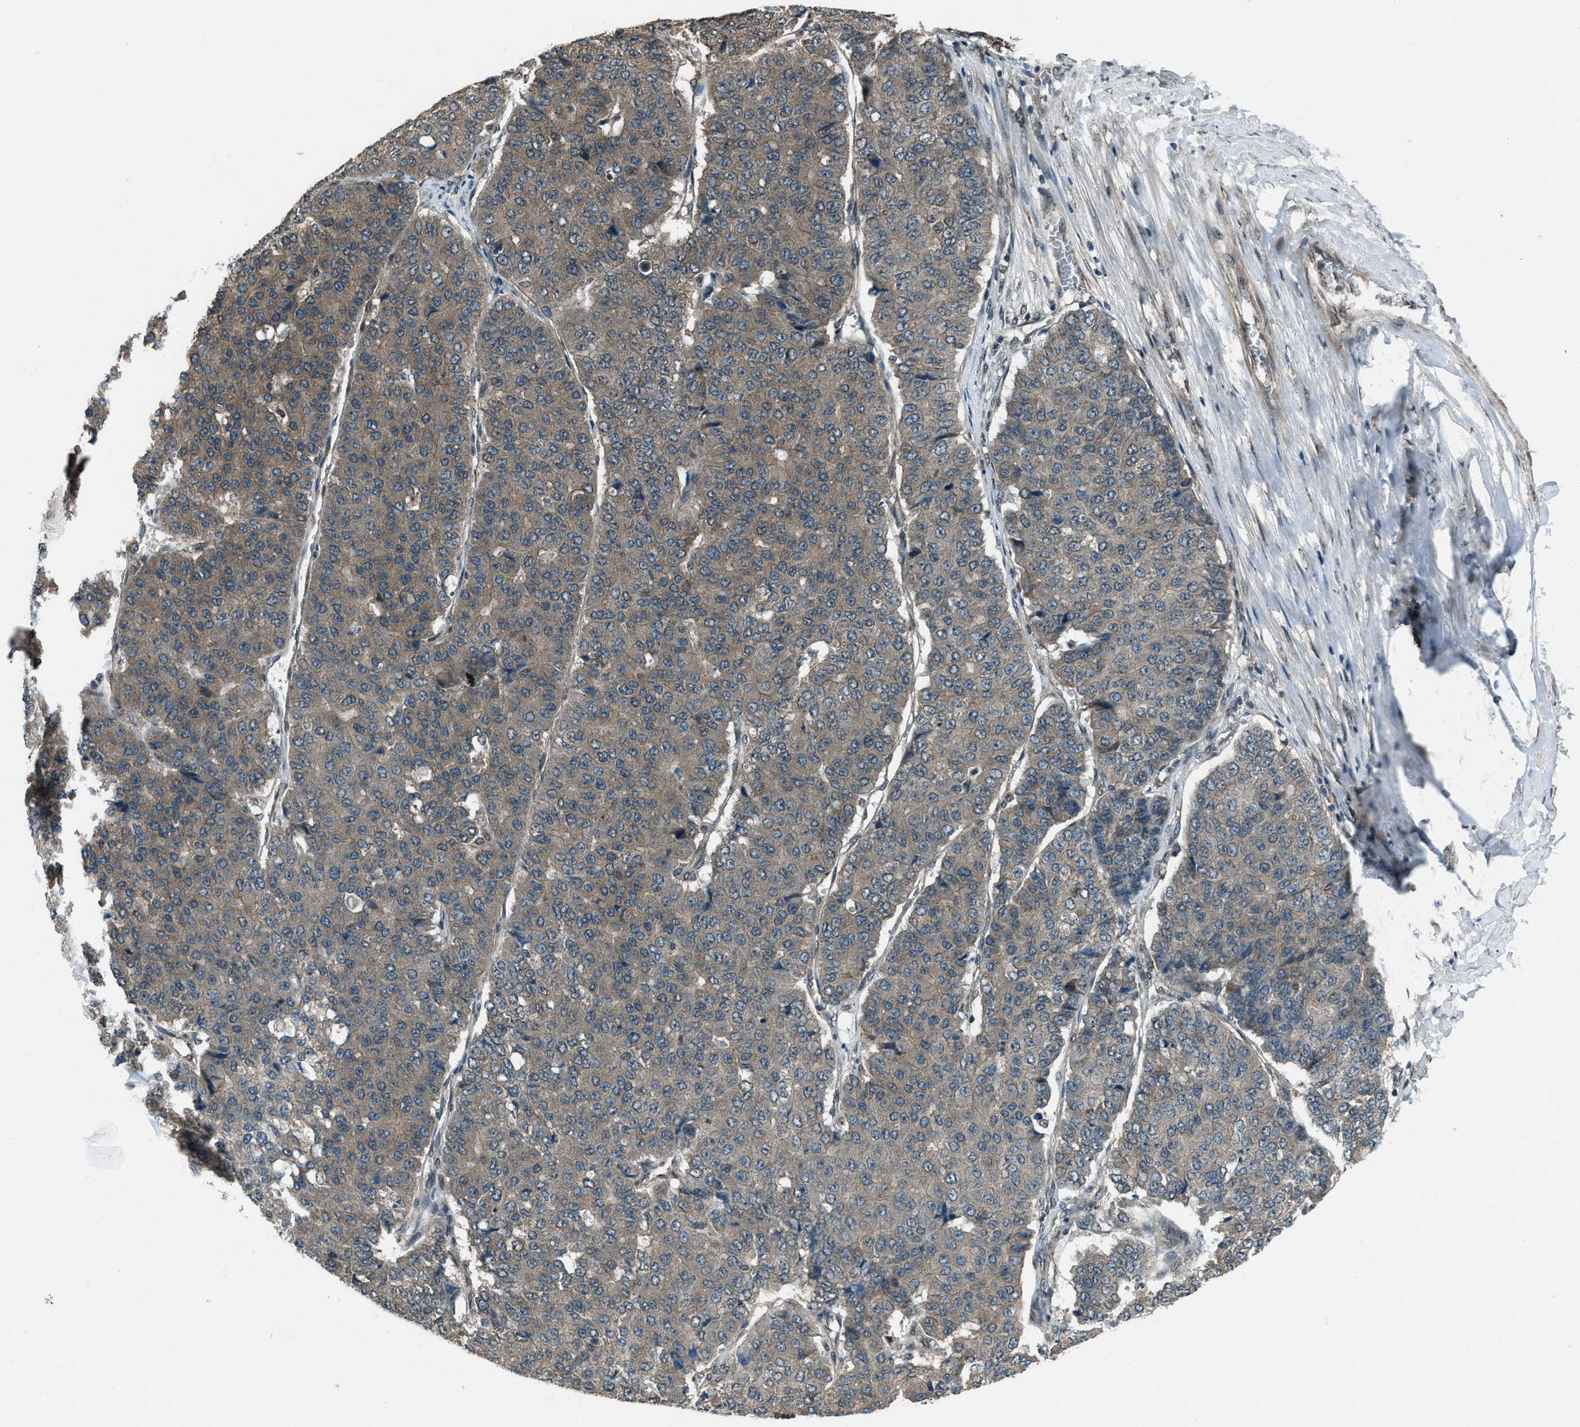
{"staining": {"intensity": "weak", "quantity": ">75%", "location": "cytoplasmic/membranous"}, "tissue": "pancreatic cancer", "cell_type": "Tumor cells", "image_type": "cancer", "snomed": [{"axis": "morphology", "description": "Adenocarcinoma, NOS"}, {"axis": "topography", "description": "Pancreas"}], "caption": "Pancreatic cancer stained with a protein marker demonstrates weak staining in tumor cells.", "gene": "SVIL", "patient": {"sex": "male", "age": 50}}